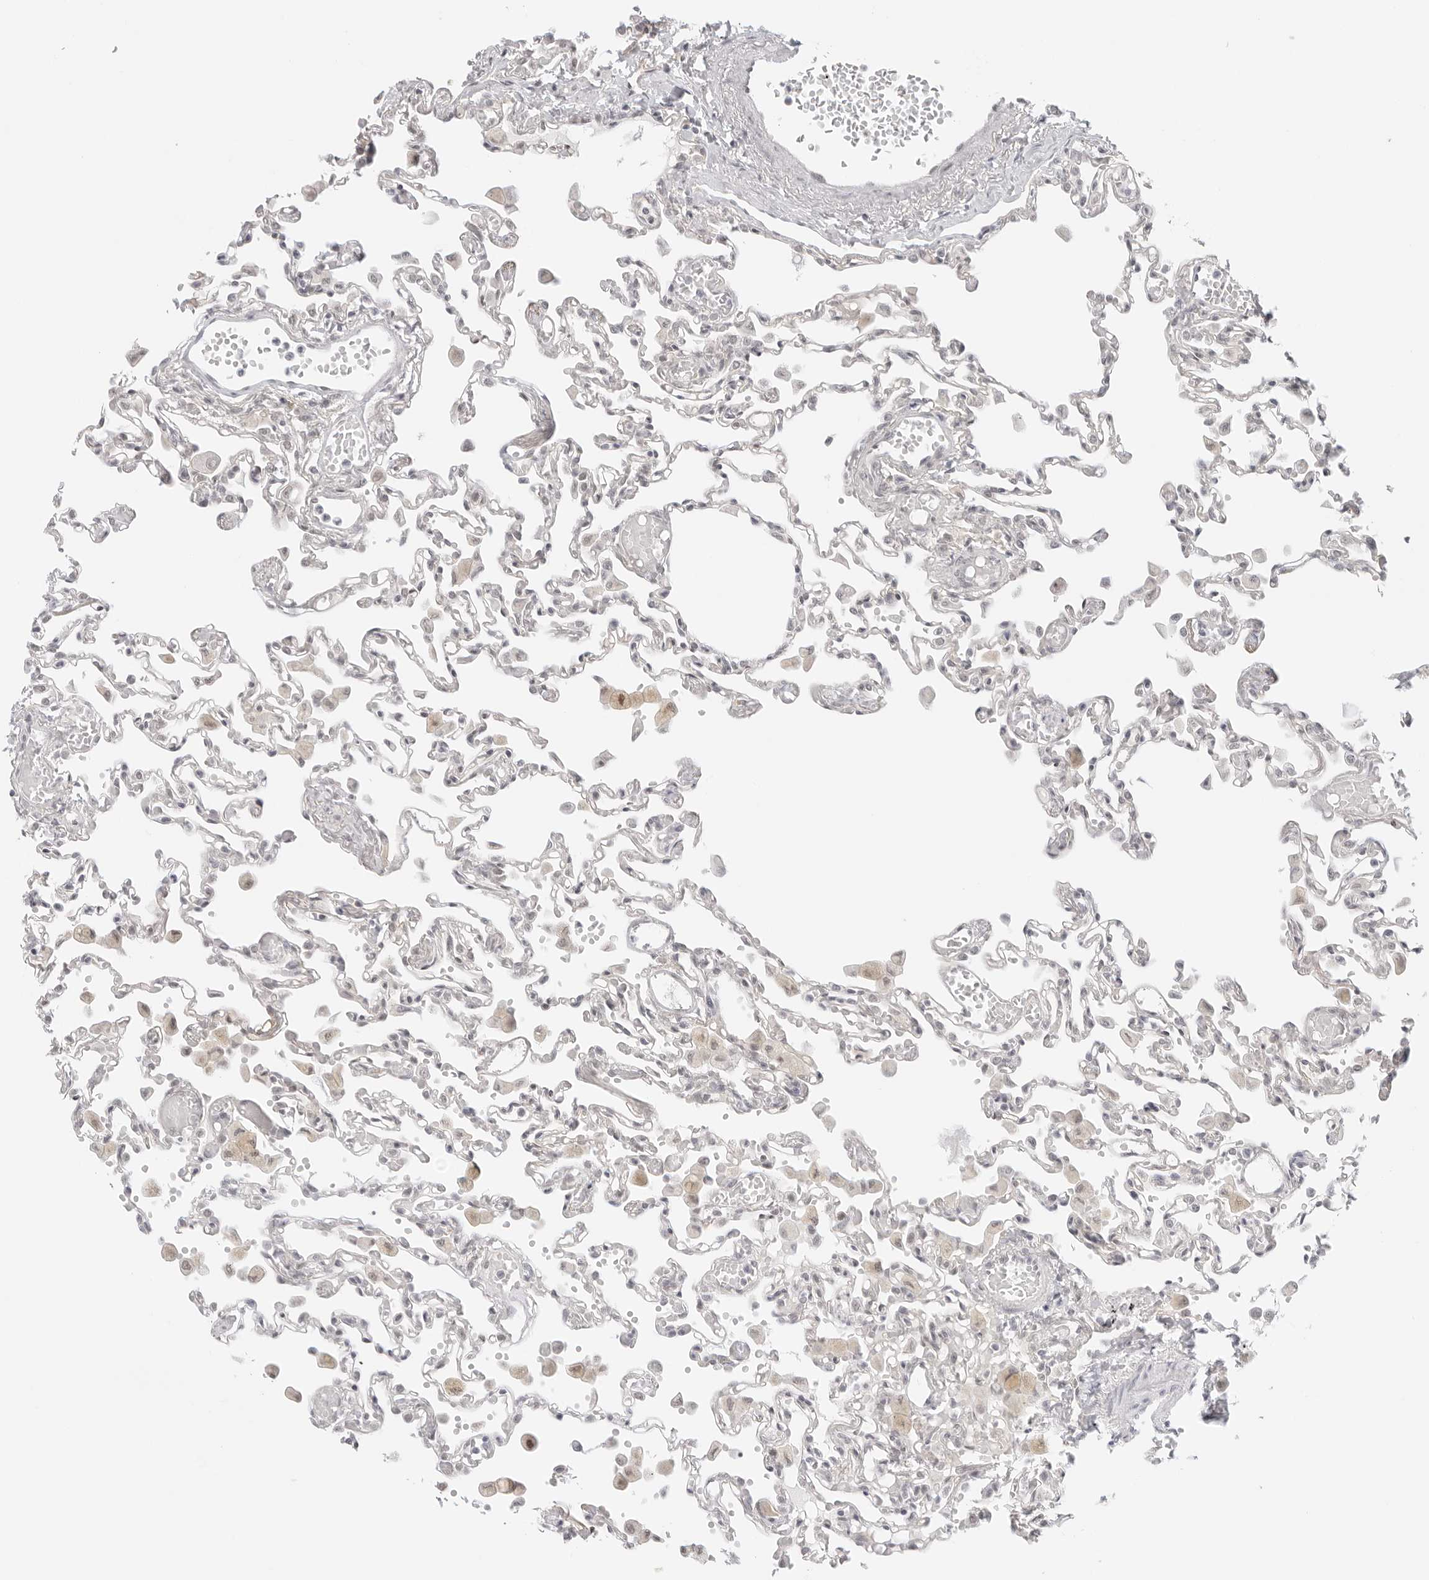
{"staining": {"intensity": "weak", "quantity": "<25%", "location": "nuclear"}, "tissue": "lung", "cell_type": "Alveolar cells", "image_type": "normal", "snomed": [{"axis": "morphology", "description": "Normal tissue, NOS"}, {"axis": "topography", "description": "Bronchus"}, {"axis": "topography", "description": "Lung"}], "caption": "This photomicrograph is of normal lung stained with immunohistochemistry (IHC) to label a protein in brown with the nuclei are counter-stained blue. There is no staining in alveolar cells. Nuclei are stained in blue.", "gene": "MED18", "patient": {"sex": "female", "age": 49}}